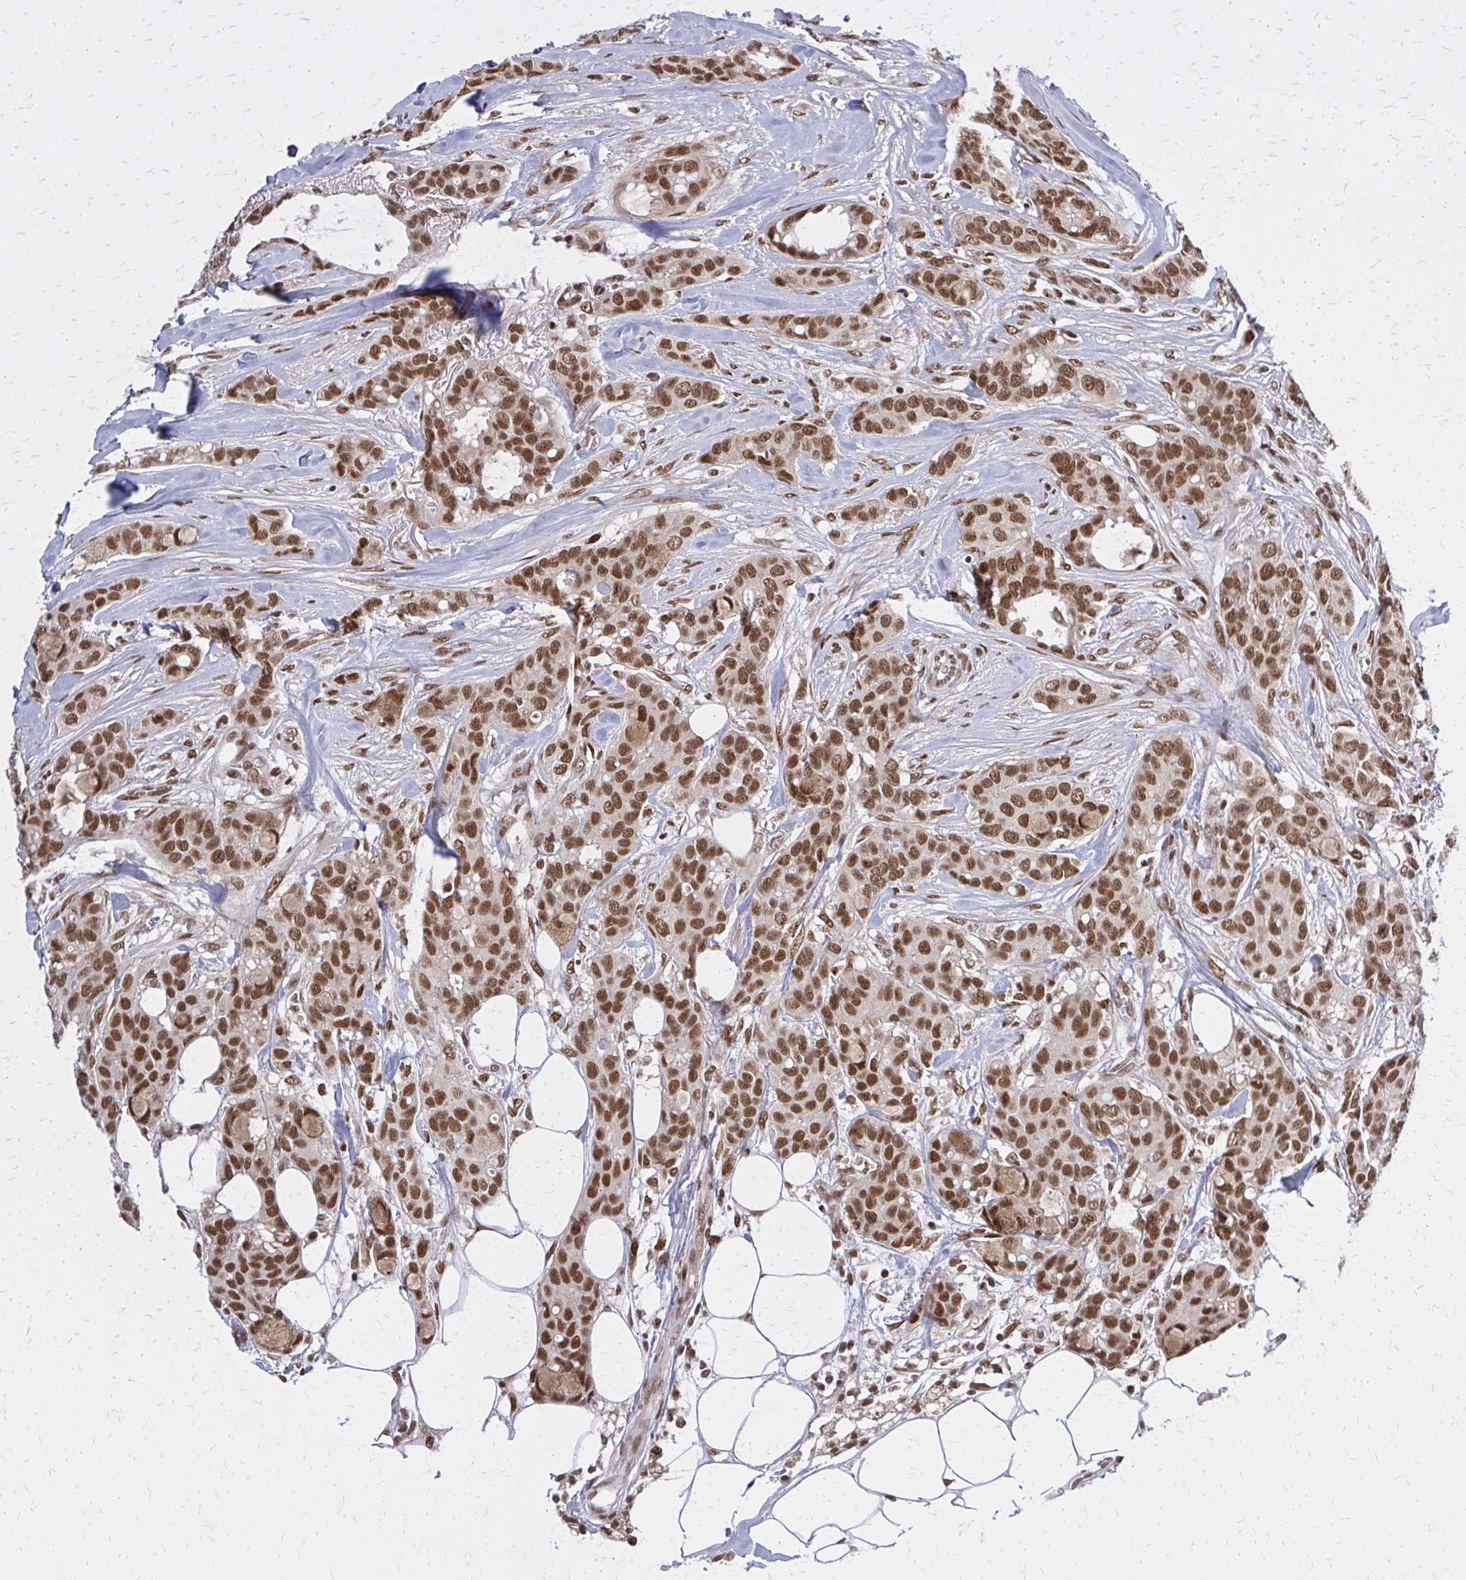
{"staining": {"intensity": "moderate", "quantity": ">75%", "location": "nuclear"}, "tissue": "breast cancer", "cell_type": "Tumor cells", "image_type": "cancer", "snomed": [{"axis": "morphology", "description": "Duct carcinoma"}, {"axis": "topography", "description": "Breast"}], "caption": "Infiltrating ductal carcinoma (breast) stained with a protein marker reveals moderate staining in tumor cells.", "gene": "HDAC3", "patient": {"sex": "female", "age": 84}}